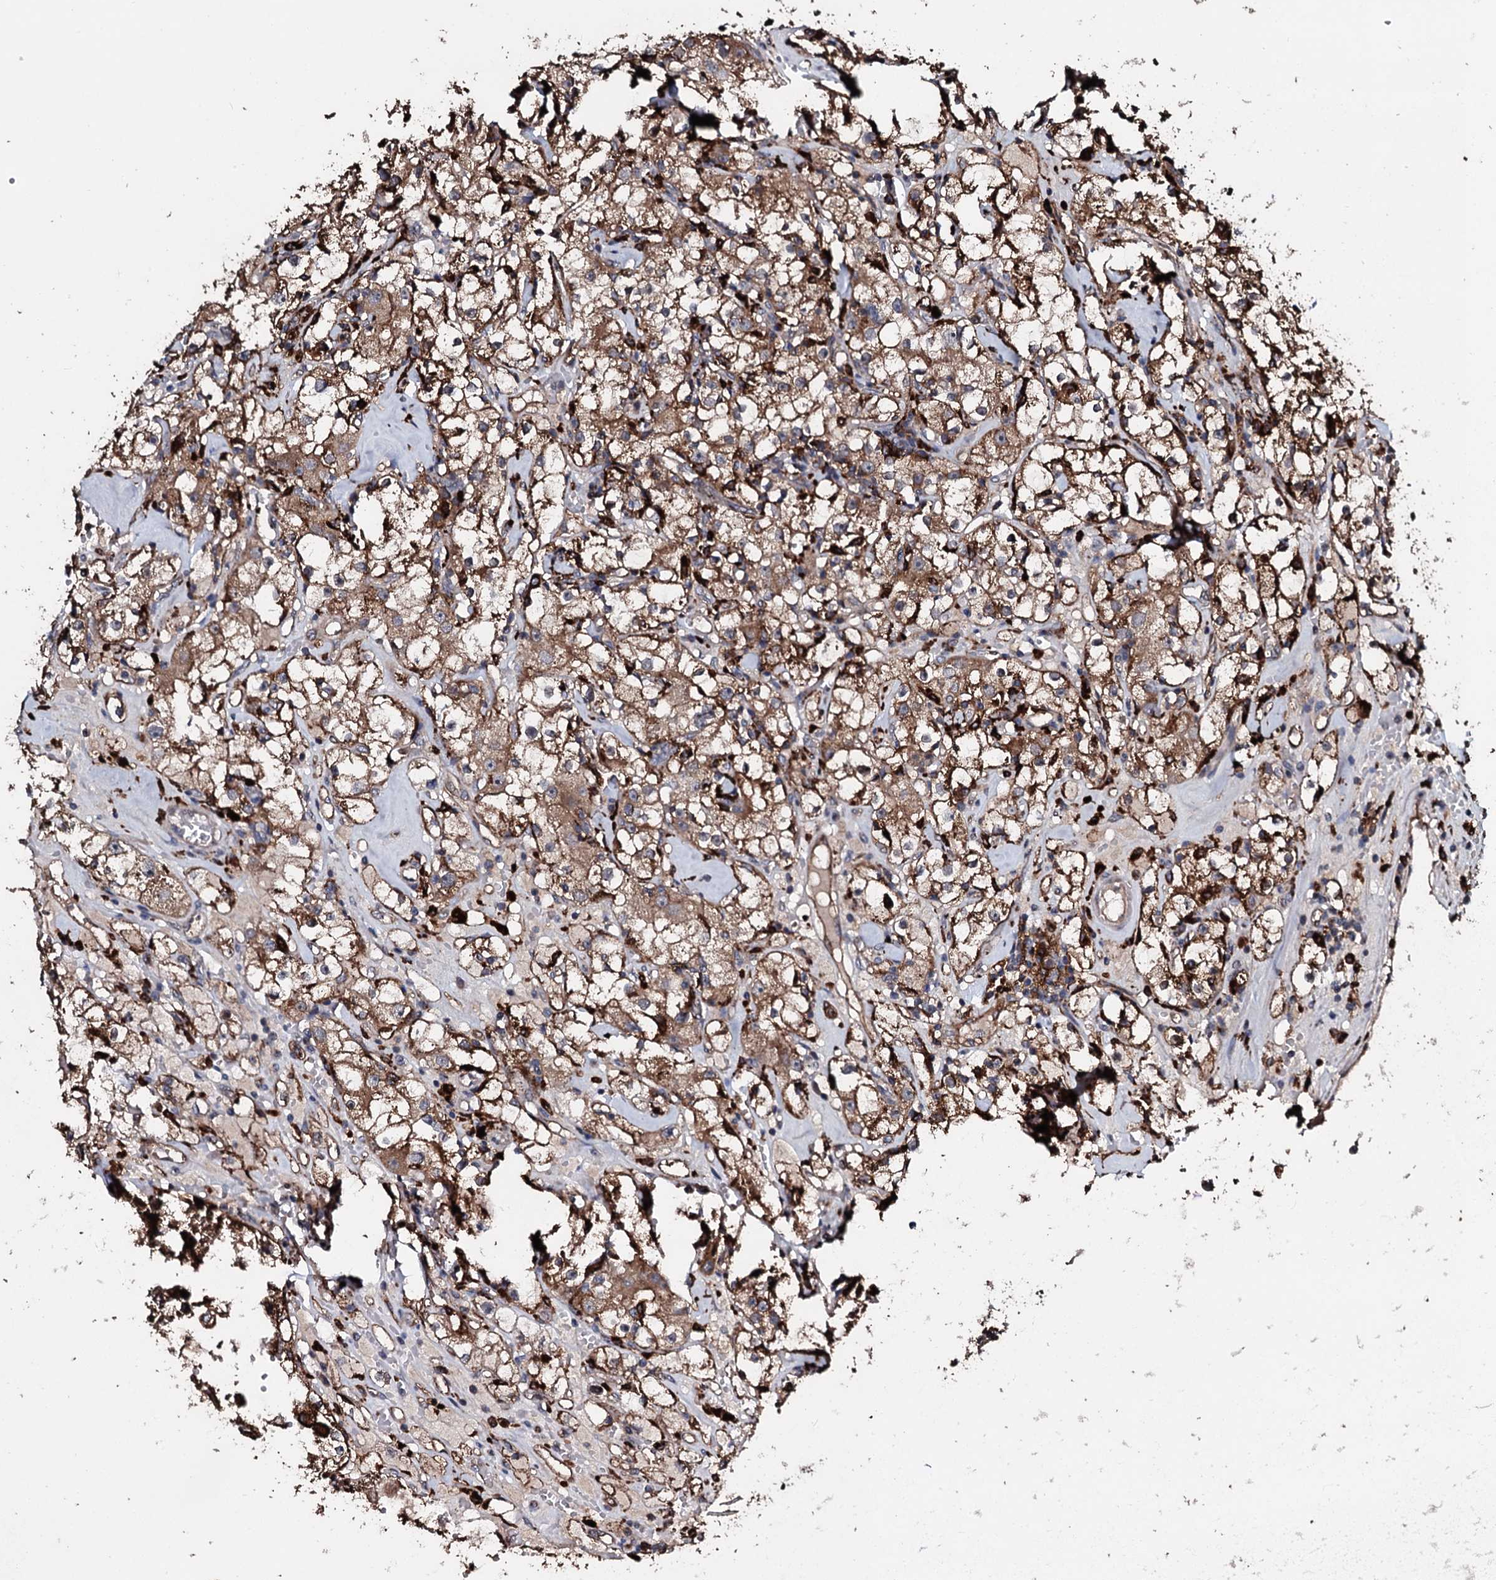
{"staining": {"intensity": "moderate", "quantity": ">75%", "location": "cytoplasmic/membranous"}, "tissue": "renal cancer", "cell_type": "Tumor cells", "image_type": "cancer", "snomed": [{"axis": "morphology", "description": "Adenocarcinoma, NOS"}, {"axis": "topography", "description": "Kidney"}], "caption": "Immunohistochemistry (IHC) of human adenocarcinoma (renal) exhibits medium levels of moderate cytoplasmic/membranous positivity in approximately >75% of tumor cells. (Stains: DAB in brown, nuclei in blue, Microscopy: brightfield microscopy at high magnification).", "gene": "TPGS2", "patient": {"sex": "male", "age": 56}}